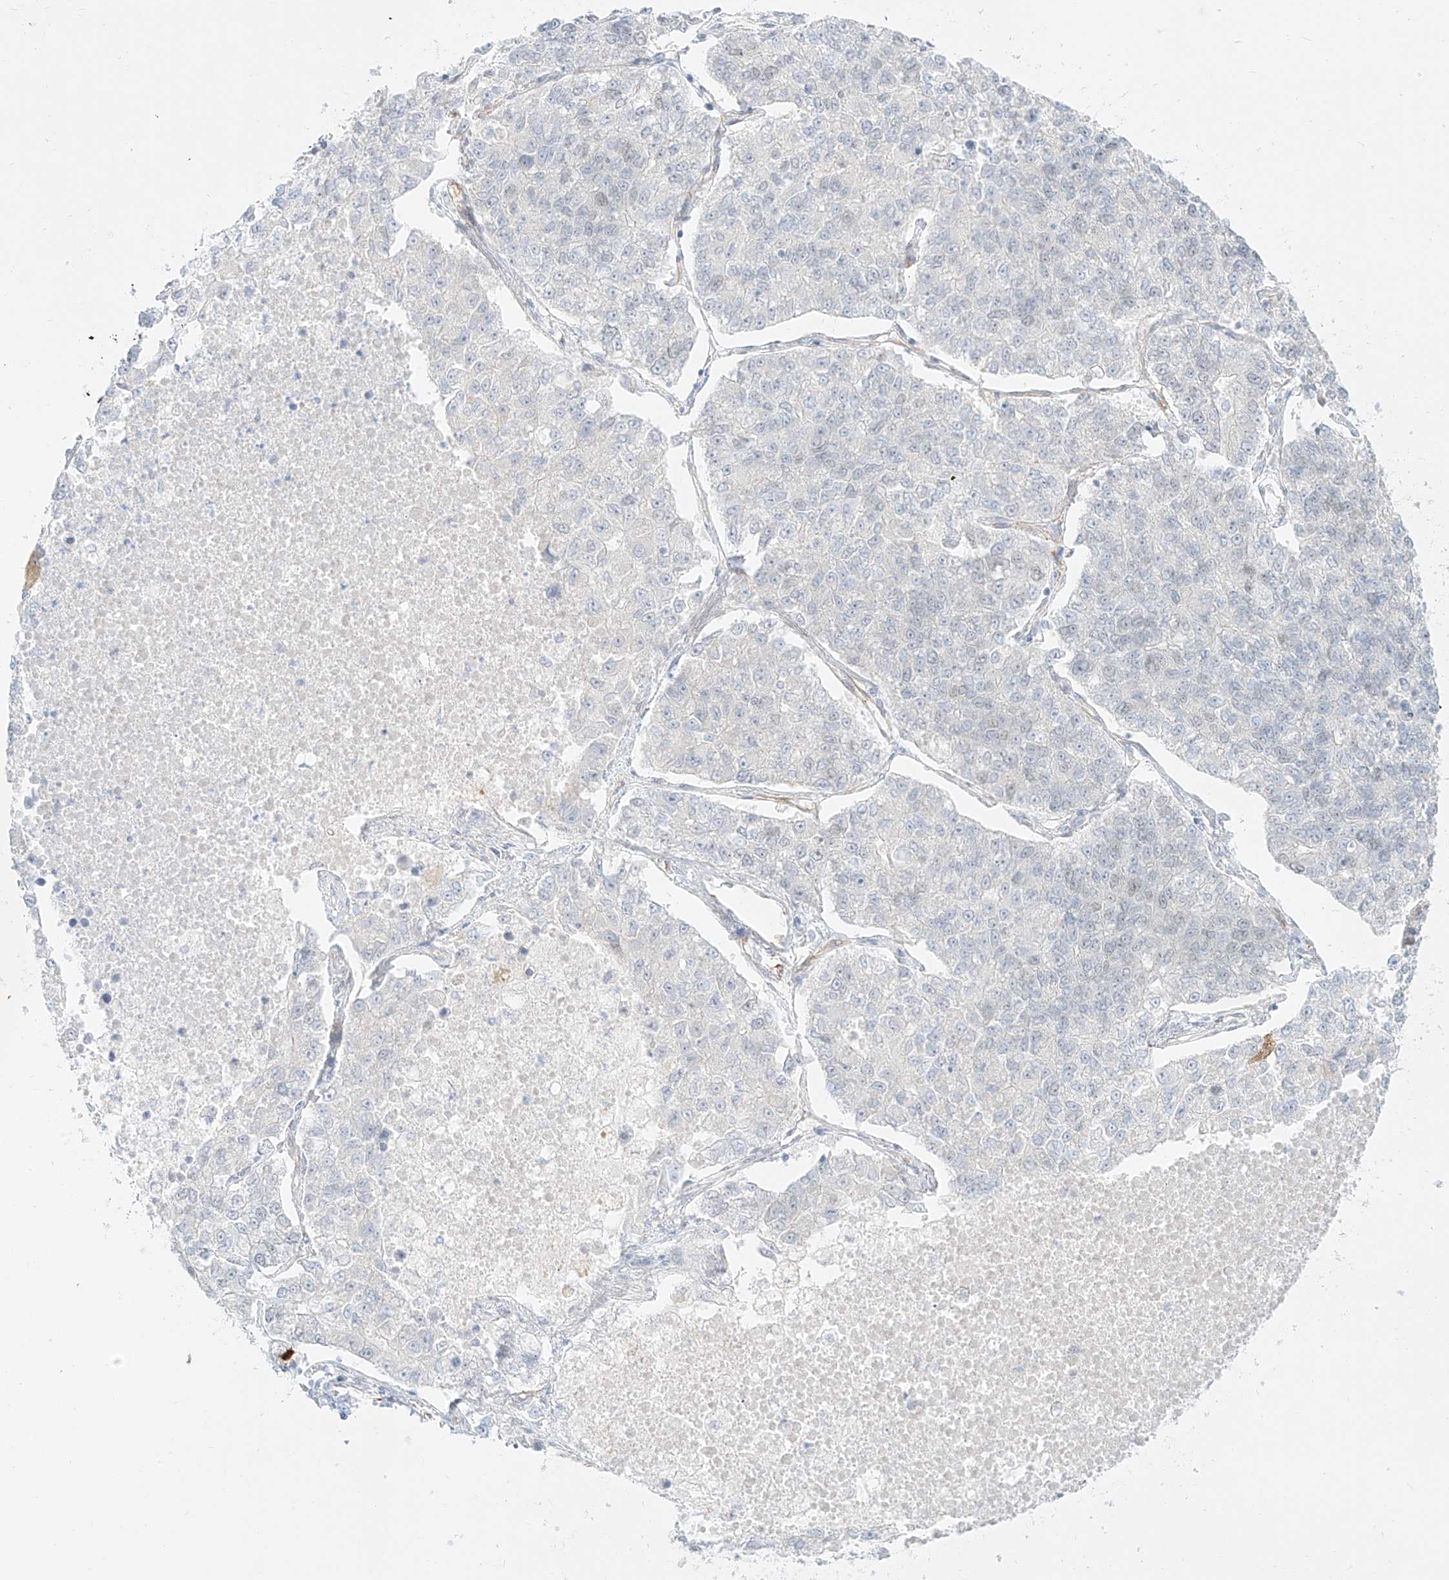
{"staining": {"intensity": "negative", "quantity": "none", "location": "none"}, "tissue": "lung cancer", "cell_type": "Tumor cells", "image_type": "cancer", "snomed": [{"axis": "morphology", "description": "Adenocarcinoma, NOS"}, {"axis": "topography", "description": "Lung"}], "caption": "A histopathology image of lung cancer (adenocarcinoma) stained for a protein reveals no brown staining in tumor cells.", "gene": "NHSL1", "patient": {"sex": "male", "age": 49}}